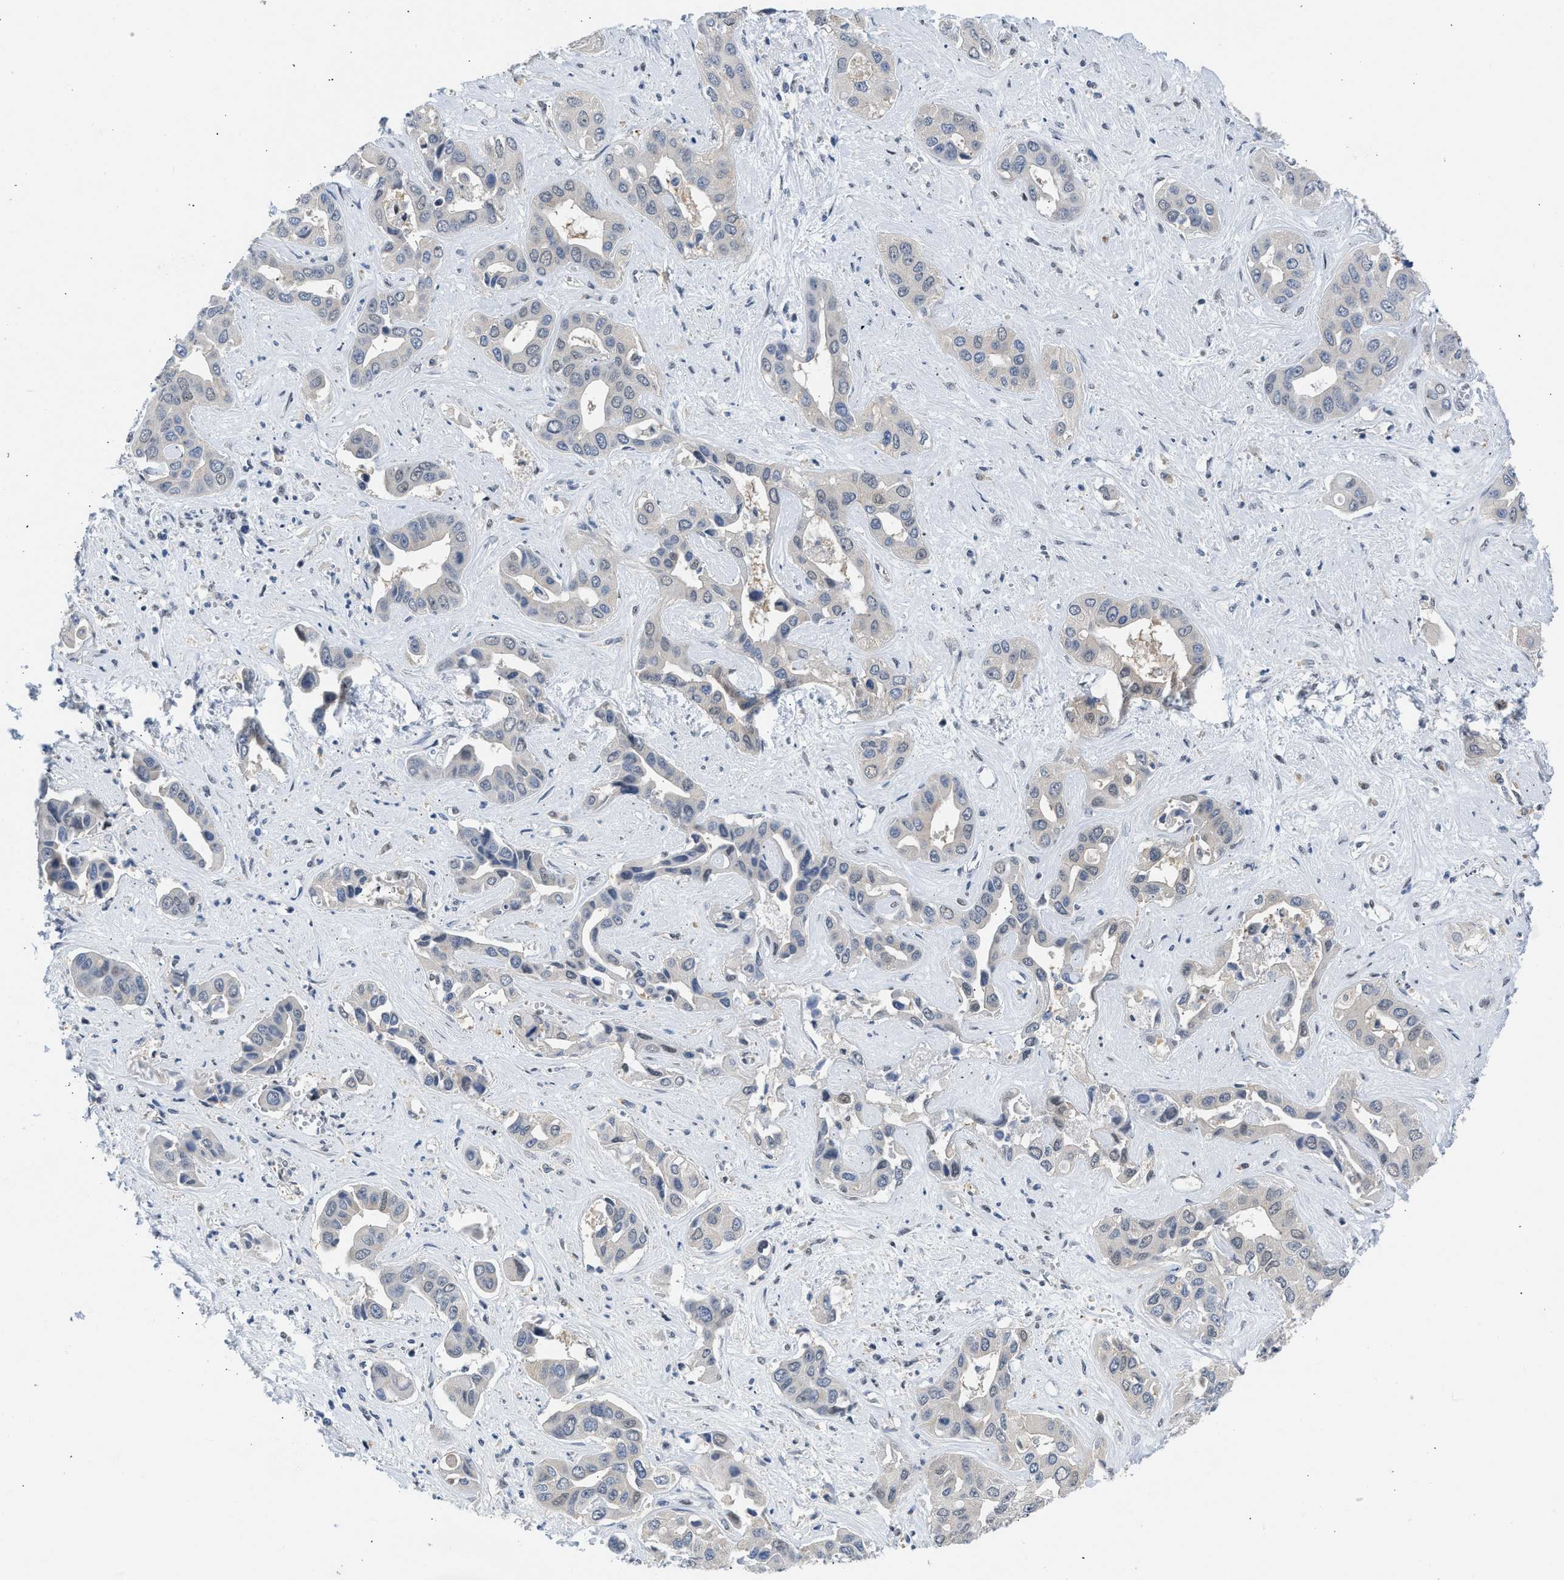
{"staining": {"intensity": "negative", "quantity": "none", "location": "none"}, "tissue": "liver cancer", "cell_type": "Tumor cells", "image_type": "cancer", "snomed": [{"axis": "morphology", "description": "Cholangiocarcinoma"}, {"axis": "topography", "description": "Liver"}], "caption": "Tumor cells are negative for brown protein staining in cholangiocarcinoma (liver). (DAB immunohistochemistry with hematoxylin counter stain).", "gene": "OLIG3", "patient": {"sex": "female", "age": 52}}